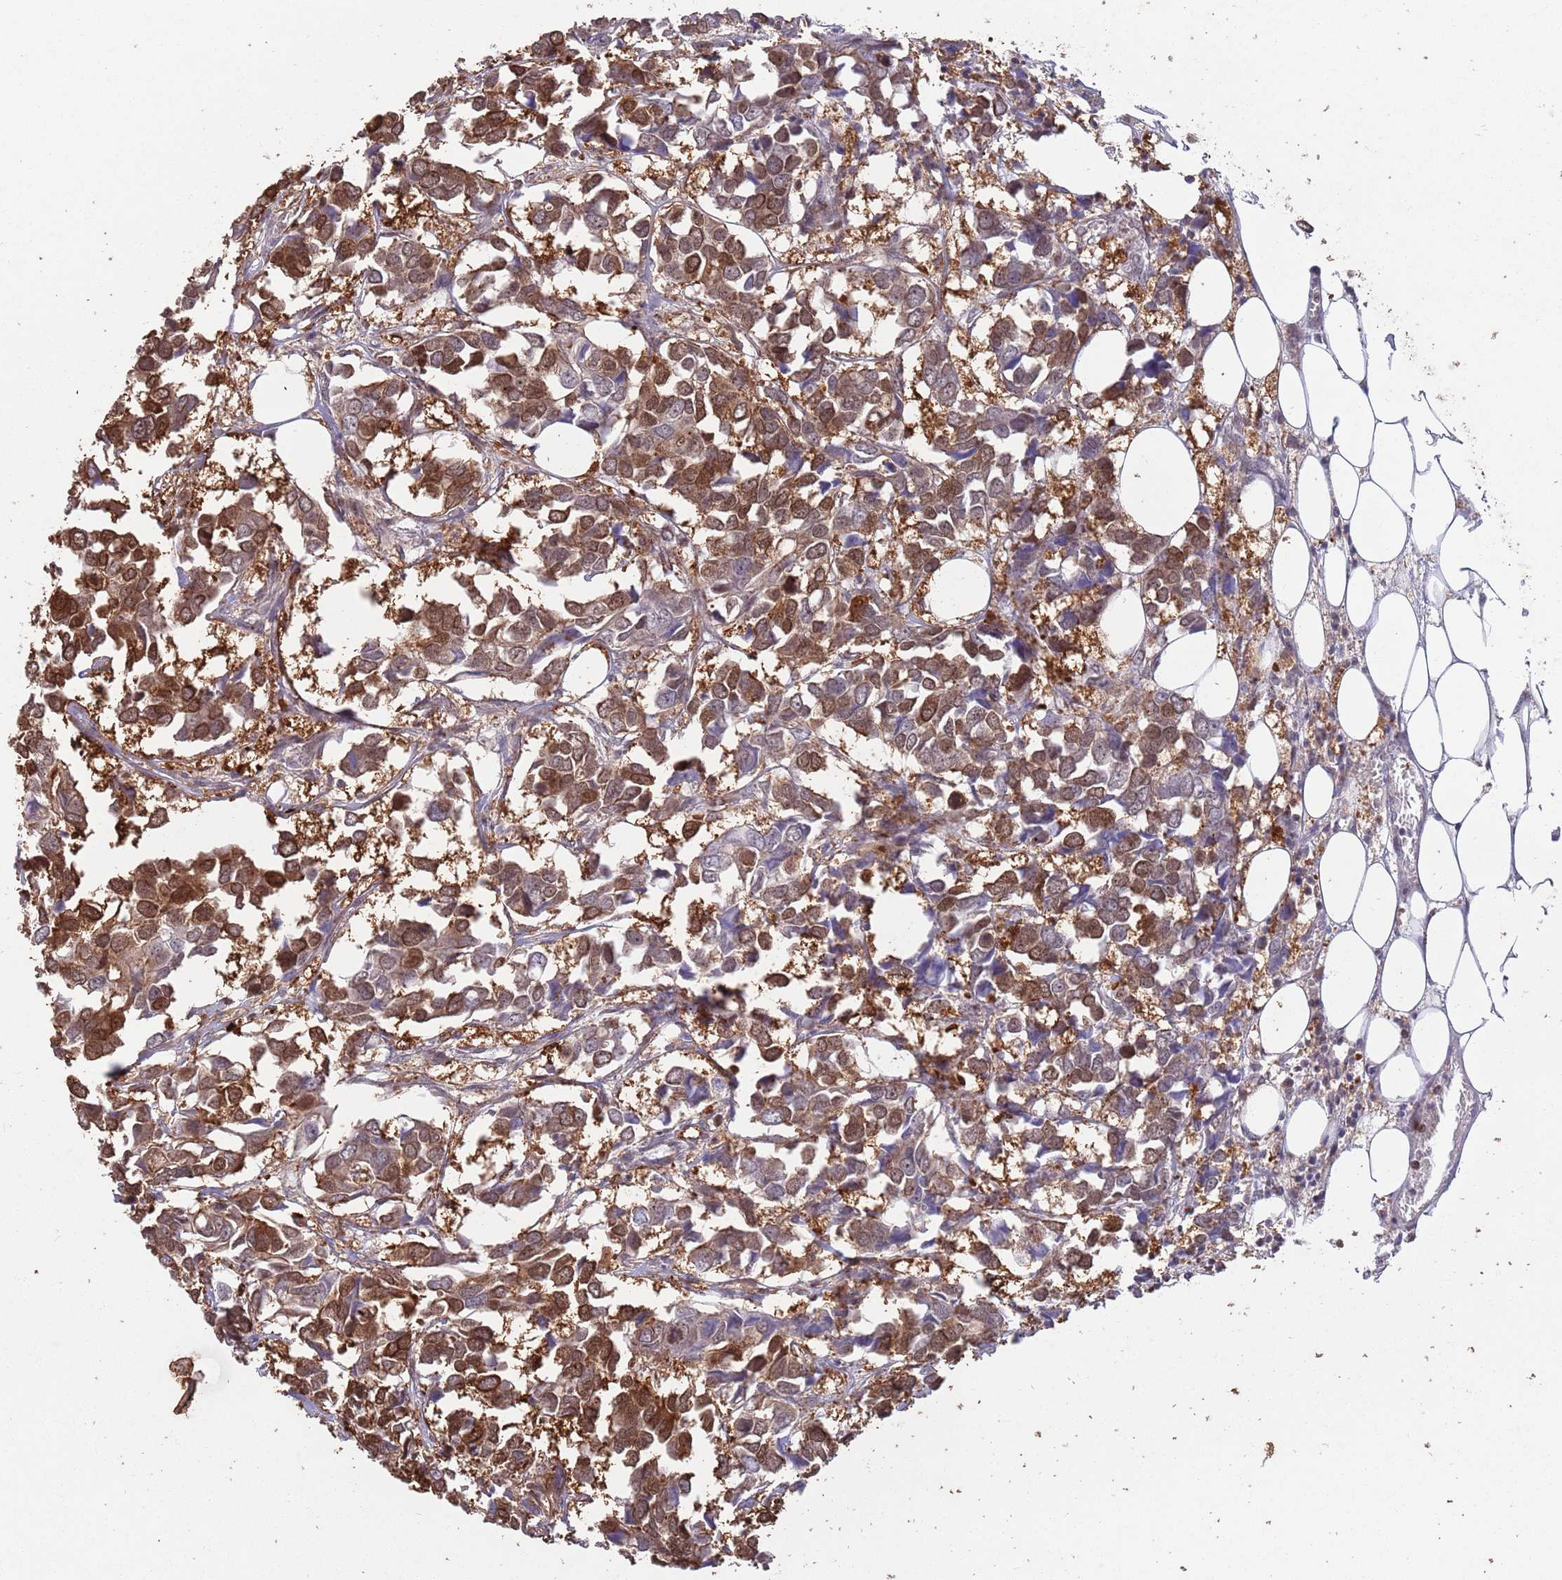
{"staining": {"intensity": "moderate", "quantity": "25%-75%", "location": "cytoplasmic/membranous,nuclear"}, "tissue": "breast cancer", "cell_type": "Tumor cells", "image_type": "cancer", "snomed": [{"axis": "morphology", "description": "Duct carcinoma"}, {"axis": "topography", "description": "Breast"}], "caption": "Breast cancer (intraductal carcinoma) tissue displays moderate cytoplasmic/membranous and nuclear staining in approximately 25%-75% of tumor cells, visualized by immunohistochemistry. Nuclei are stained in blue.", "gene": "SALL1", "patient": {"sex": "female", "age": 83}}